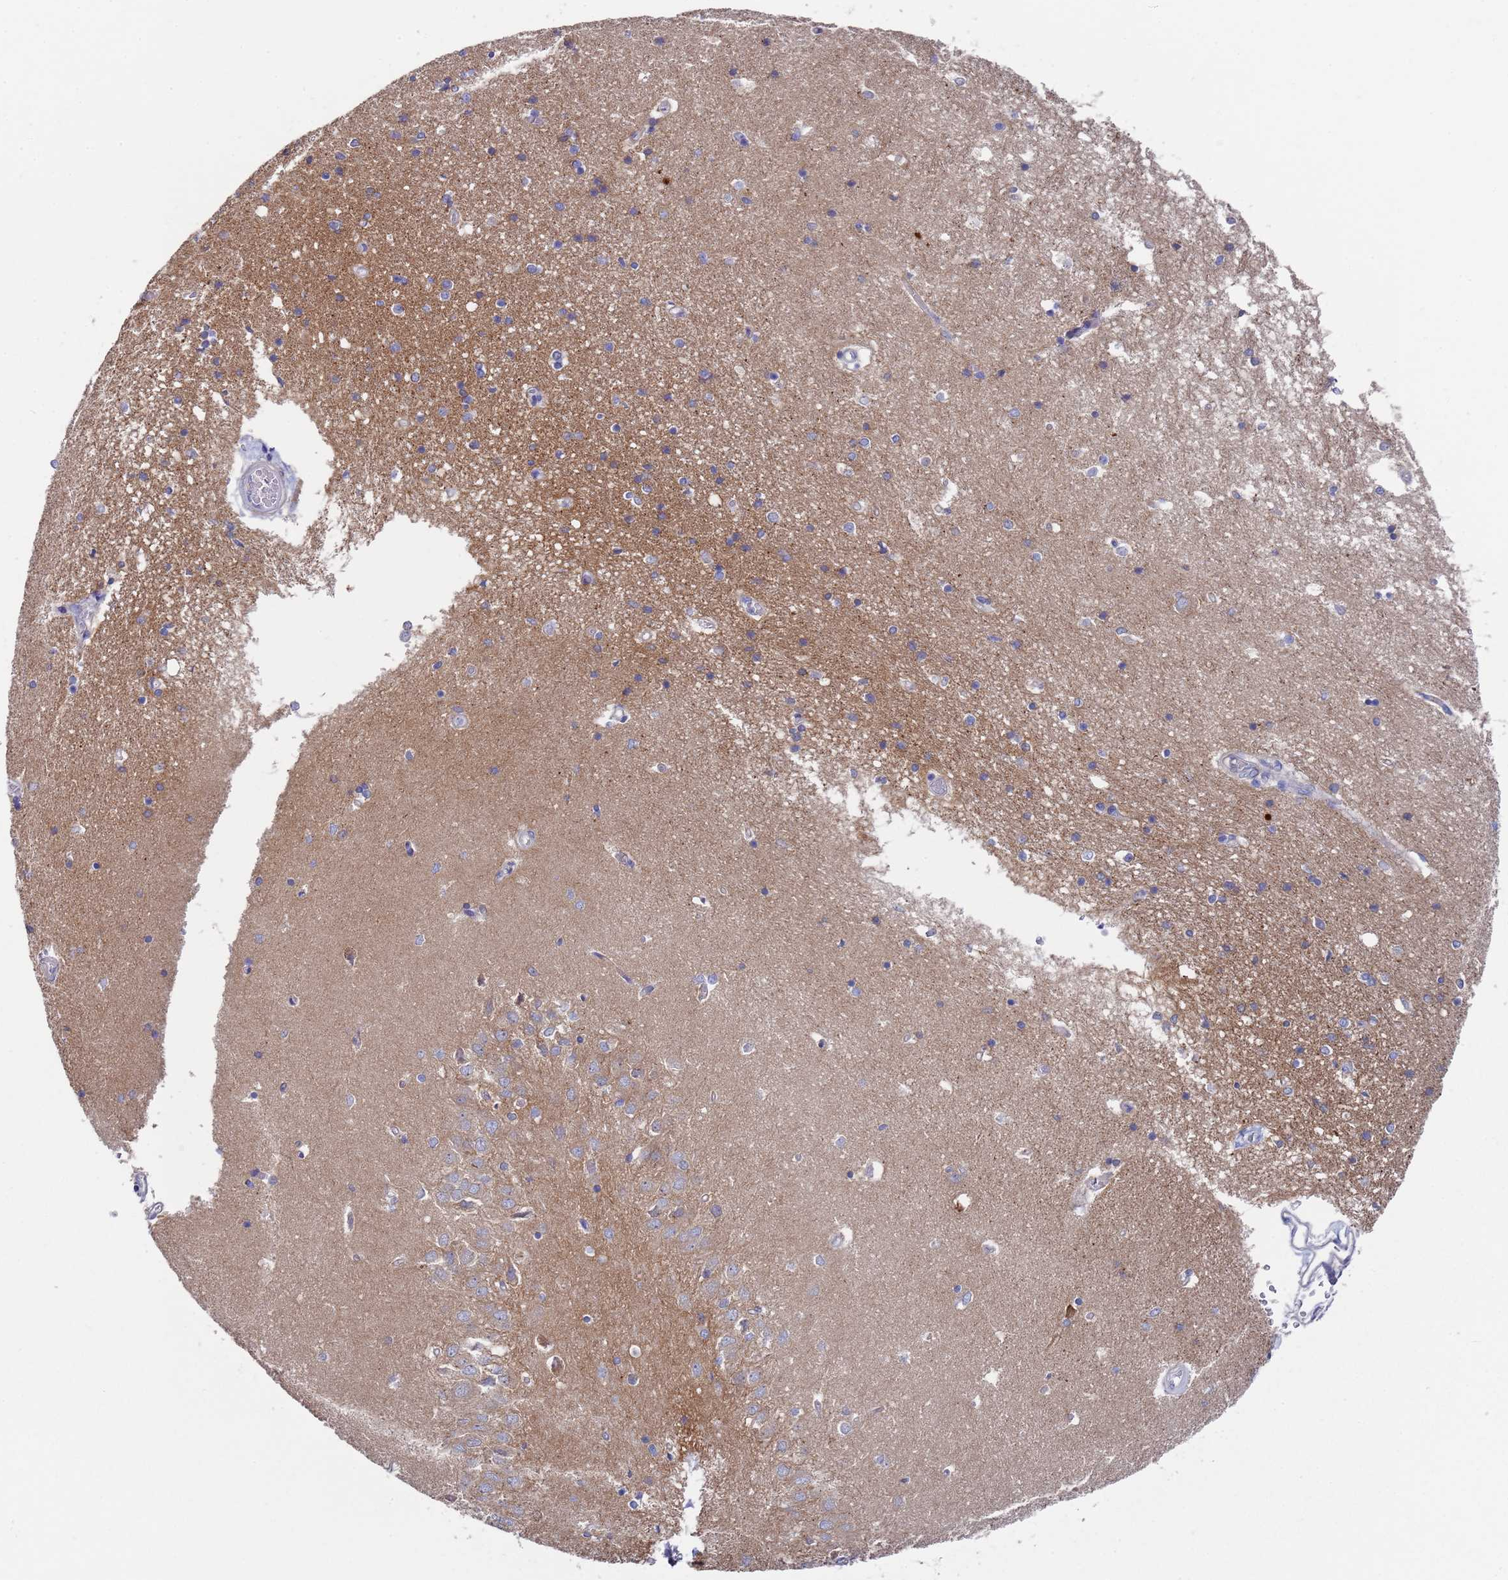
{"staining": {"intensity": "weak", "quantity": "<25%", "location": "cytoplasmic/membranous"}, "tissue": "hippocampus", "cell_type": "Glial cells", "image_type": "normal", "snomed": [{"axis": "morphology", "description": "Normal tissue, NOS"}, {"axis": "topography", "description": "Hippocampus"}], "caption": "DAB (3,3'-diaminobenzidine) immunohistochemical staining of normal hippocampus reveals no significant expression in glial cells.", "gene": "SCAPER", "patient": {"sex": "male", "age": 45}}